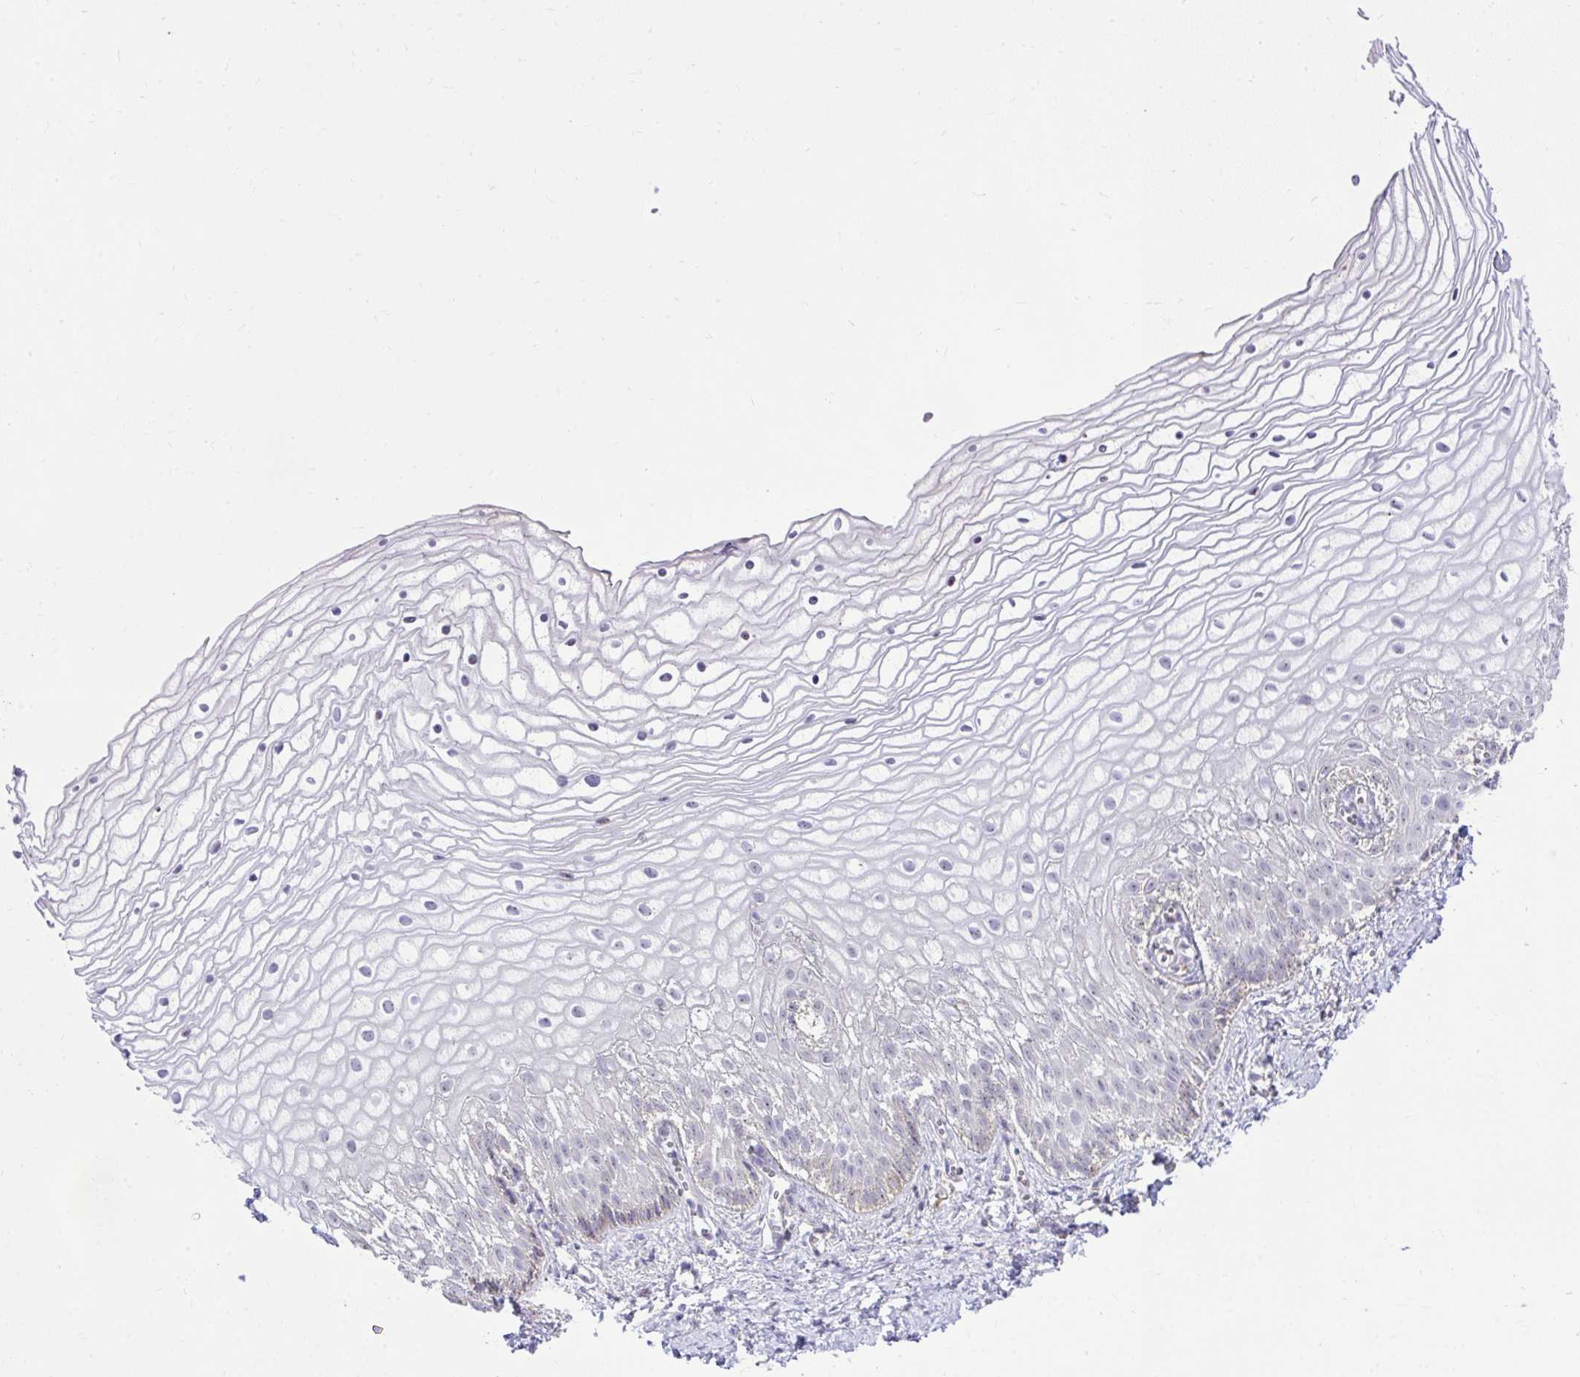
{"staining": {"intensity": "moderate", "quantity": "<25%", "location": "cytoplasmic/membranous"}, "tissue": "vagina", "cell_type": "Squamous epithelial cells", "image_type": "normal", "snomed": [{"axis": "morphology", "description": "Normal tissue, NOS"}, {"axis": "topography", "description": "Vagina"}], "caption": "A high-resolution histopathology image shows IHC staining of unremarkable vagina, which exhibits moderate cytoplasmic/membranous positivity in about <25% of squamous epithelial cells.", "gene": "GPRIN3", "patient": {"sex": "female", "age": 56}}